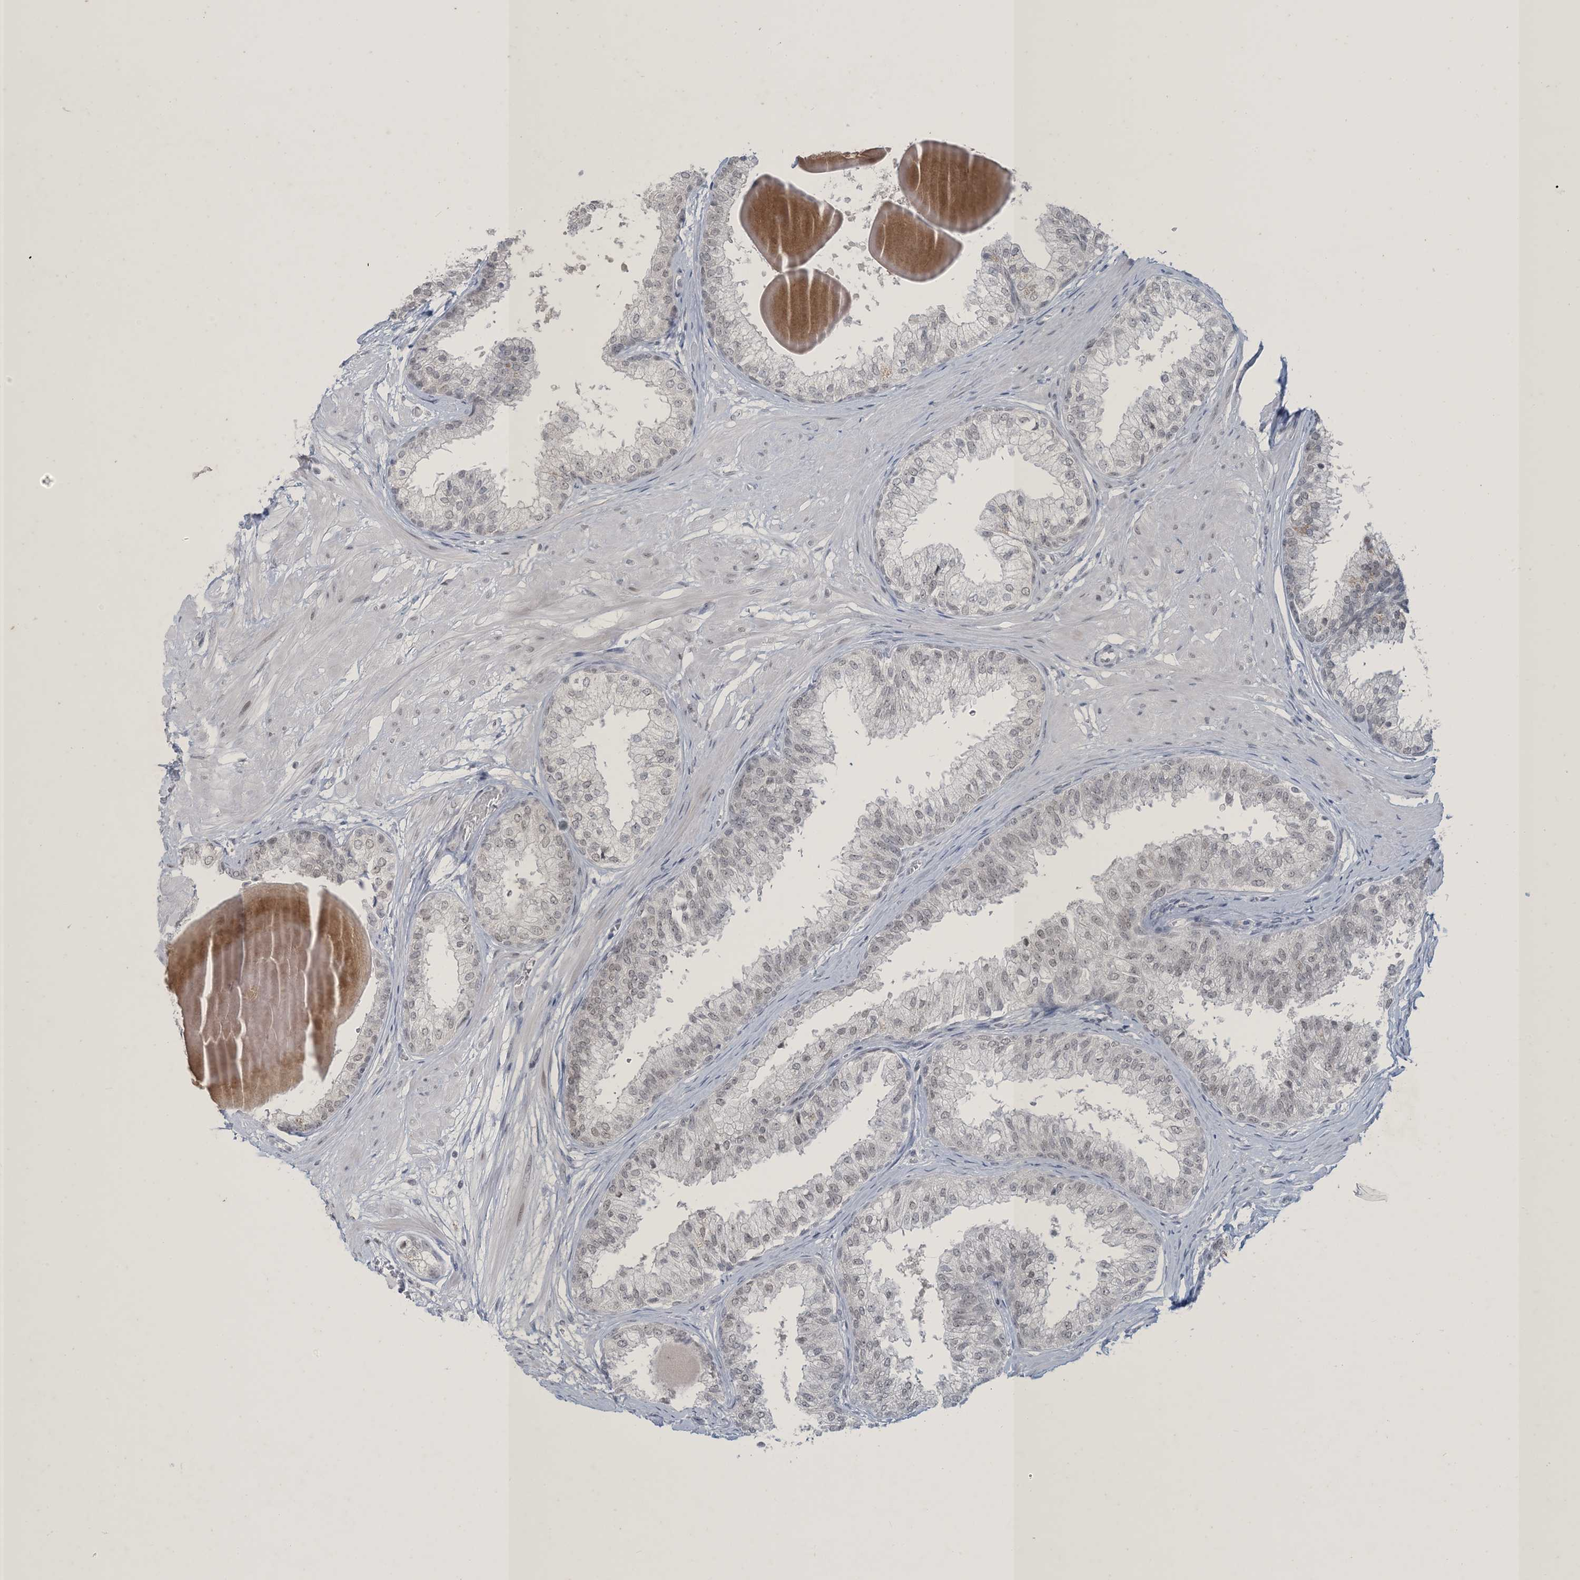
{"staining": {"intensity": "weak", "quantity": "<25%", "location": "nuclear"}, "tissue": "prostate", "cell_type": "Glandular cells", "image_type": "normal", "snomed": [{"axis": "morphology", "description": "Normal tissue, NOS"}, {"axis": "topography", "description": "Prostate"}], "caption": "IHC photomicrograph of benign prostate stained for a protein (brown), which displays no expression in glandular cells. (Immunohistochemistry, brightfield microscopy, high magnification).", "gene": "ZNF674", "patient": {"sex": "male", "age": 48}}